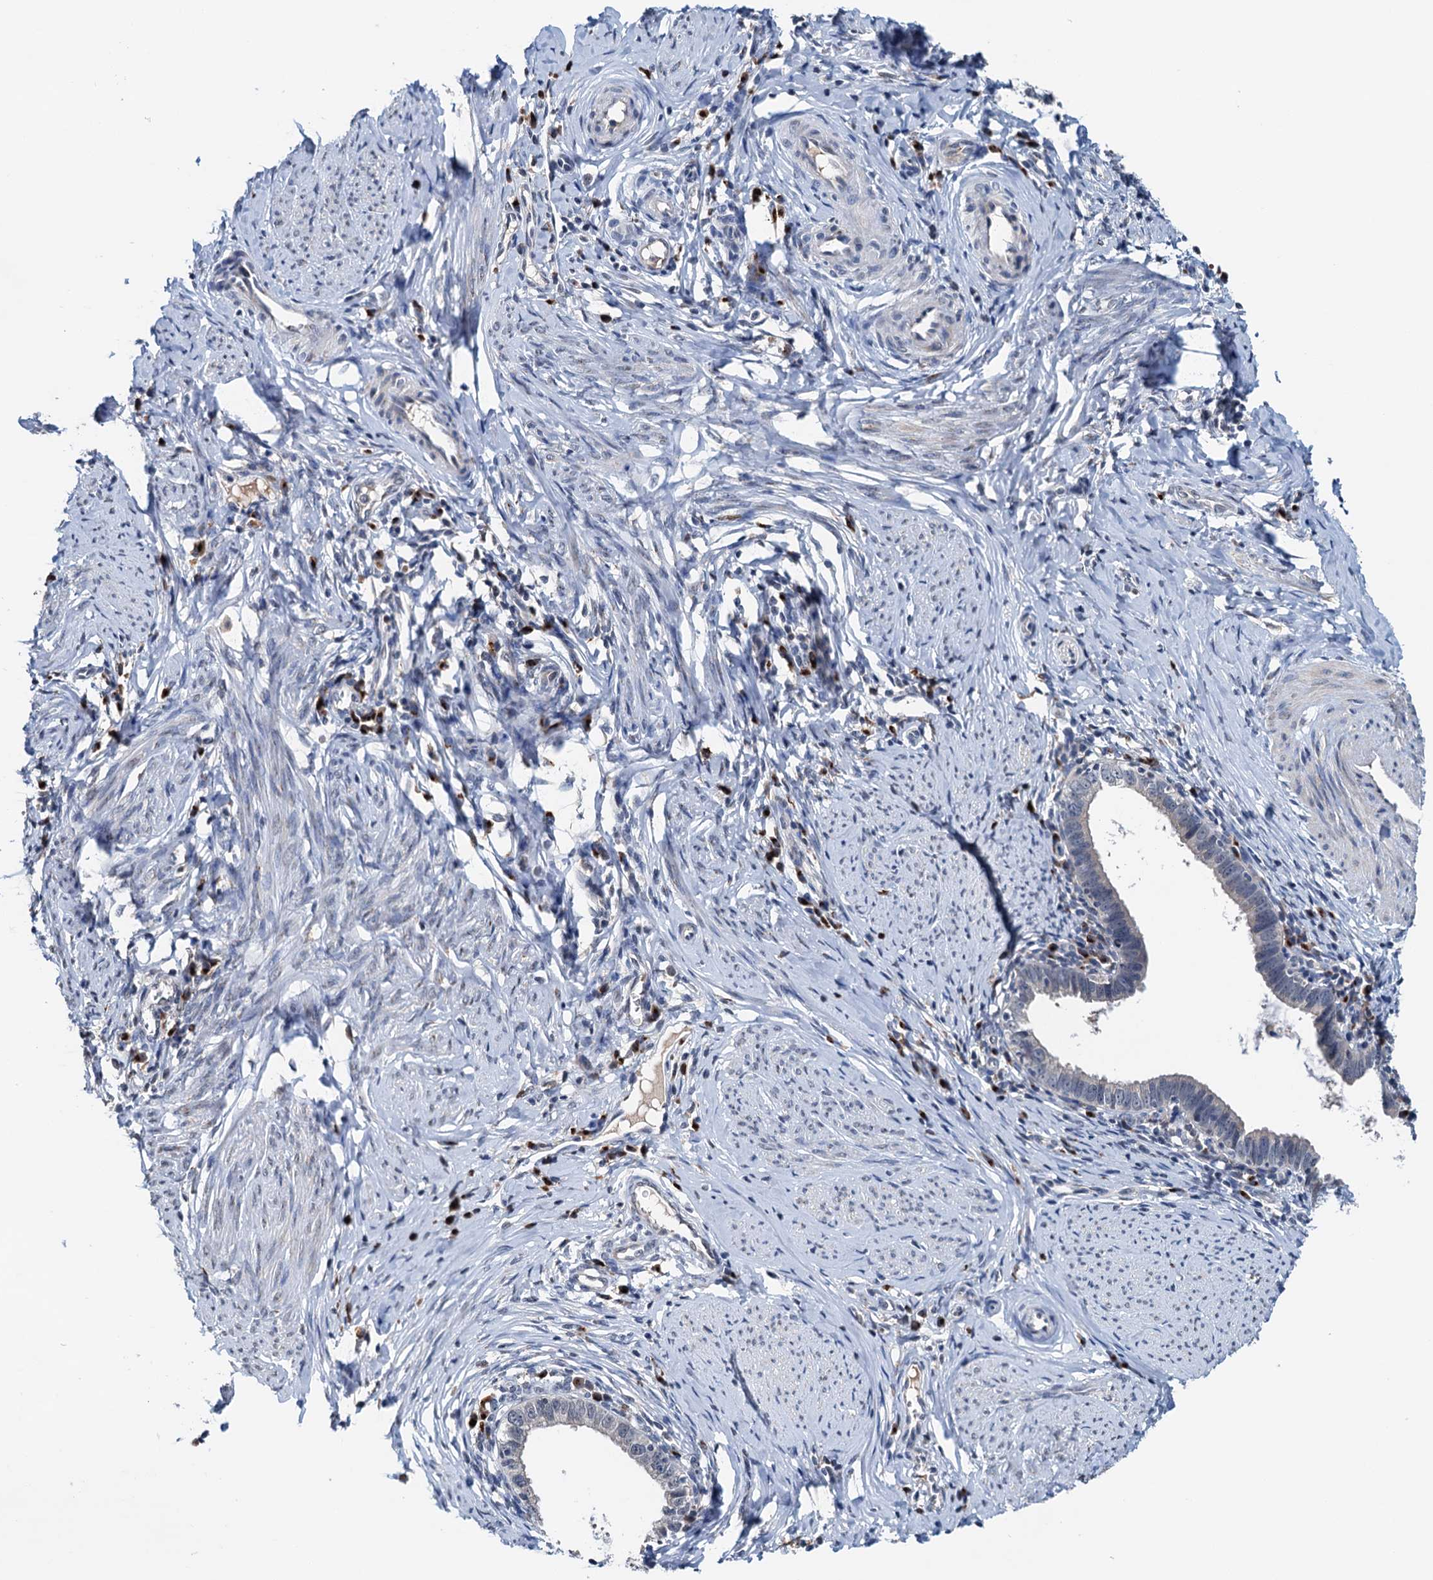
{"staining": {"intensity": "negative", "quantity": "none", "location": "none"}, "tissue": "cervical cancer", "cell_type": "Tumor cells", "image_type": "cancer", "snomed": [{"axis": "morphology", "description": "Adenocarcinoma, NOS"}, {"axis": "topography", "description": "Cervix"}], "caption": "Immunohistochemistry histopathology image of cervical adenocarcinoma stained for a protein (brown), which exhibits no expression in tumor cells.", "gene": "SHLD1", "patient": {"sex": "female", "age": 36}}